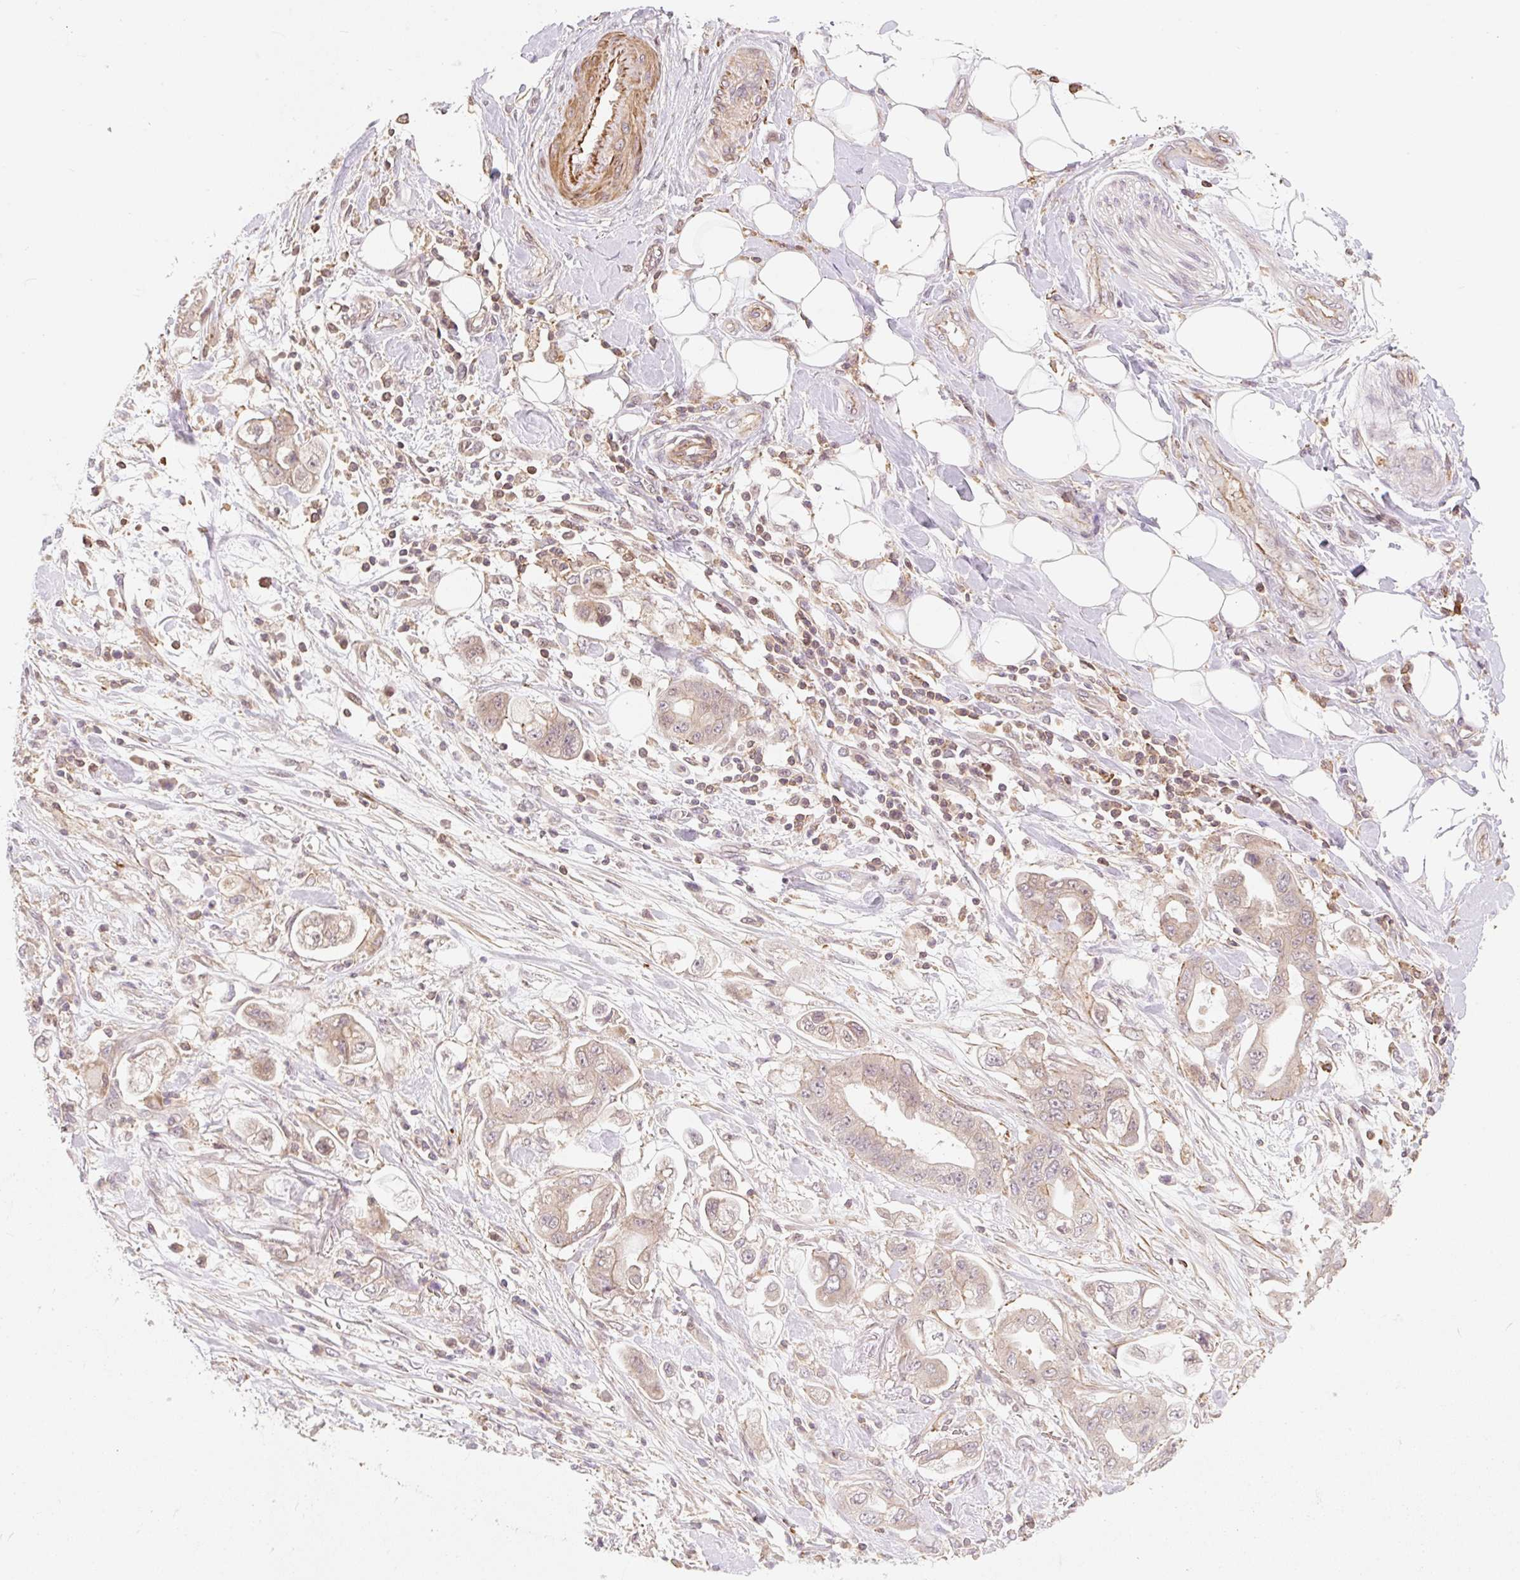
{"staining": {"intensity": "weak", "quantity": ">75%", "location": "cytoplasmic/membranous"}, "tissue": "stomach cancer", "cell_type": "Tumor cells", "image_type": "cancer", "snomed": [{"axis": "morphology", "description": "Adenocarcinoma, NOS"}, {"axis": "topography", "description": "Stomach"}], "caption": "The image shows a brown stain indicating the presence of a protein in the cytoplasmic/membranous of tumor cells in stomach adenocarcinoma.", "gene": "EMC10", "patient": {"sex": "male", "age": 62}}